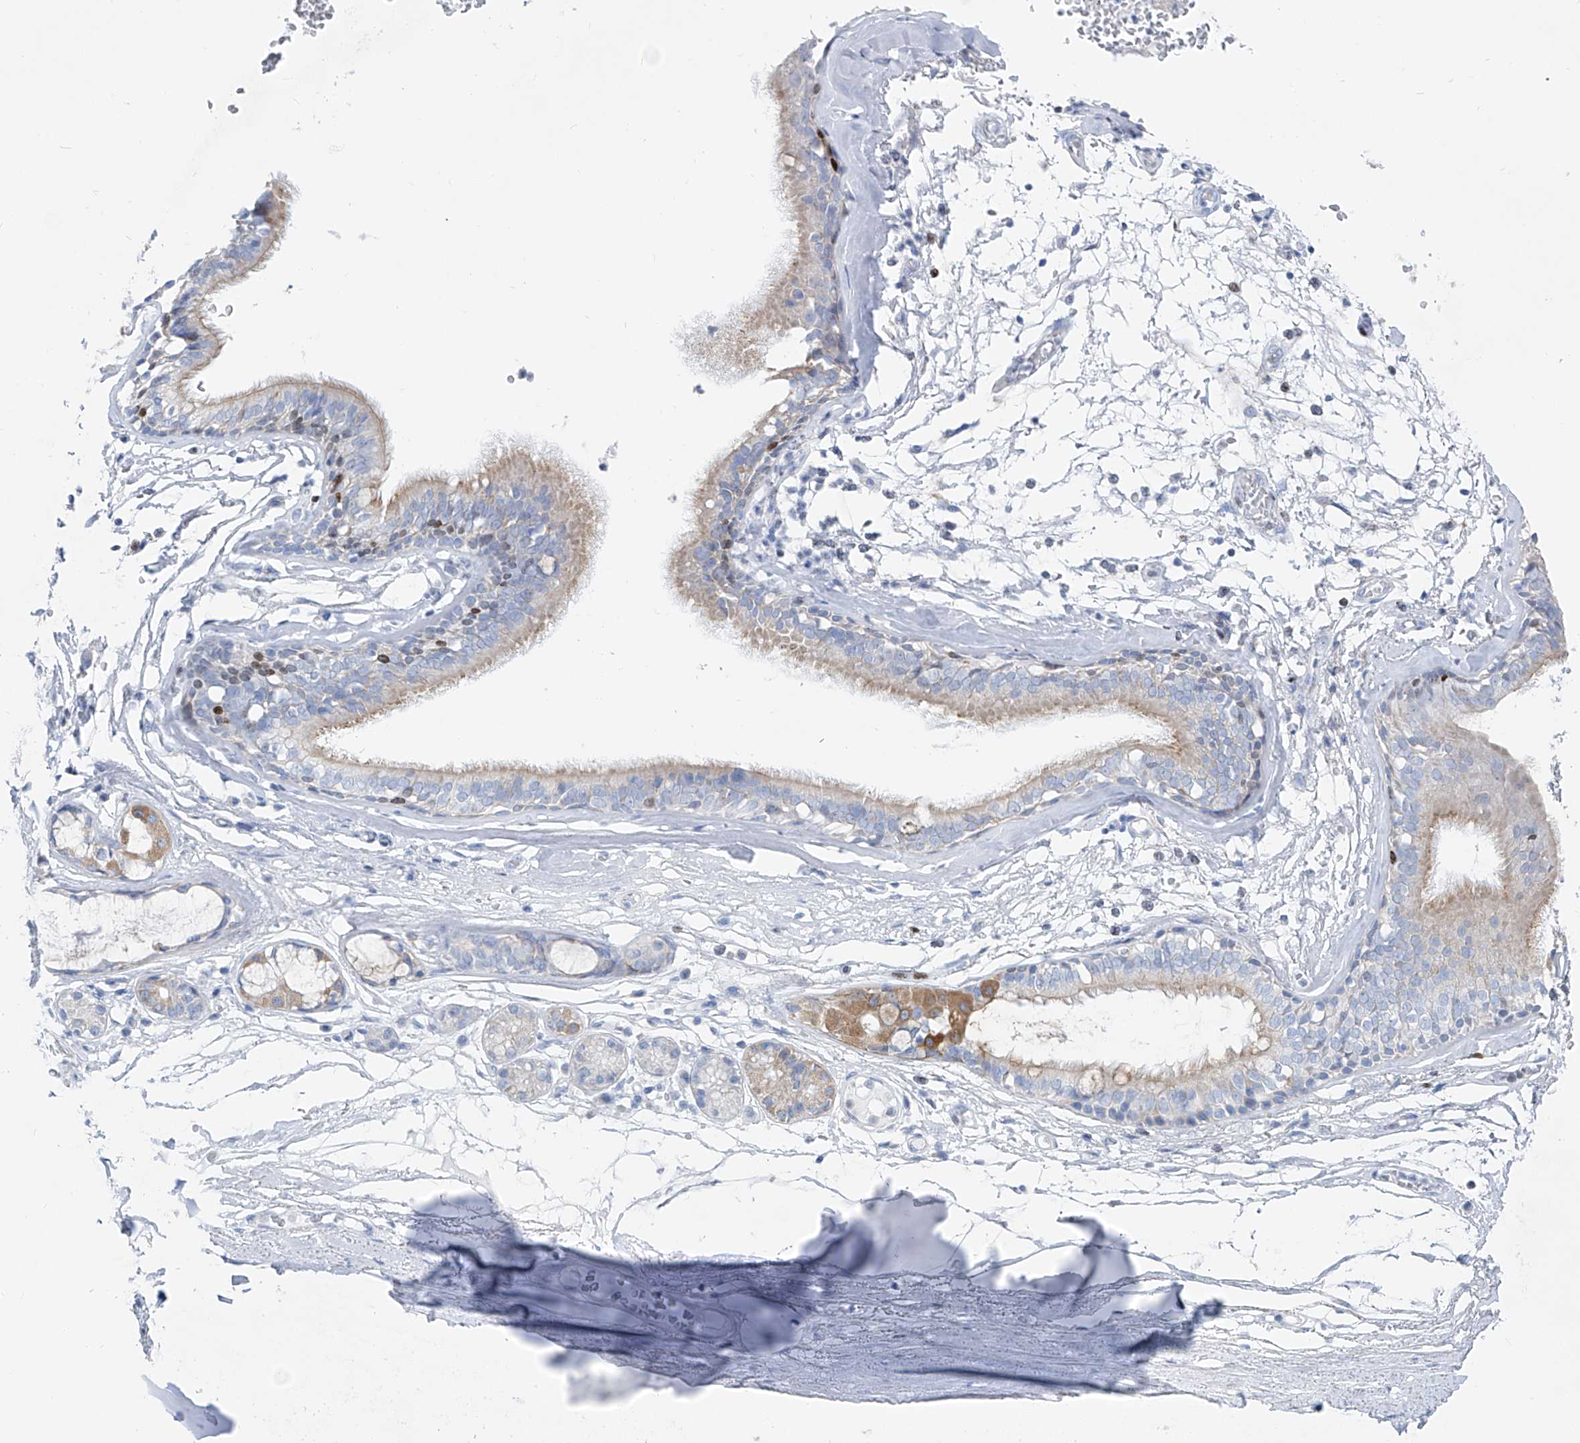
{"staining": {"intensity": "negative", "quantity": "none", "location": "none"}, "tissue": "adipose tissue", "cell_type": "Adipocytes", "image_type": "normal", "snomed": [{"axis": "morphology", "description": "Normal tissue, NOS"}, {"axis": "topography", "description": "Cartilage tissue"}], "caption": "The photomicrograph displays no staining of adipocytes in unremarkable adipose tissue.", "gene": "FRS3", "patient": {"sex": "female", "age": 63}}